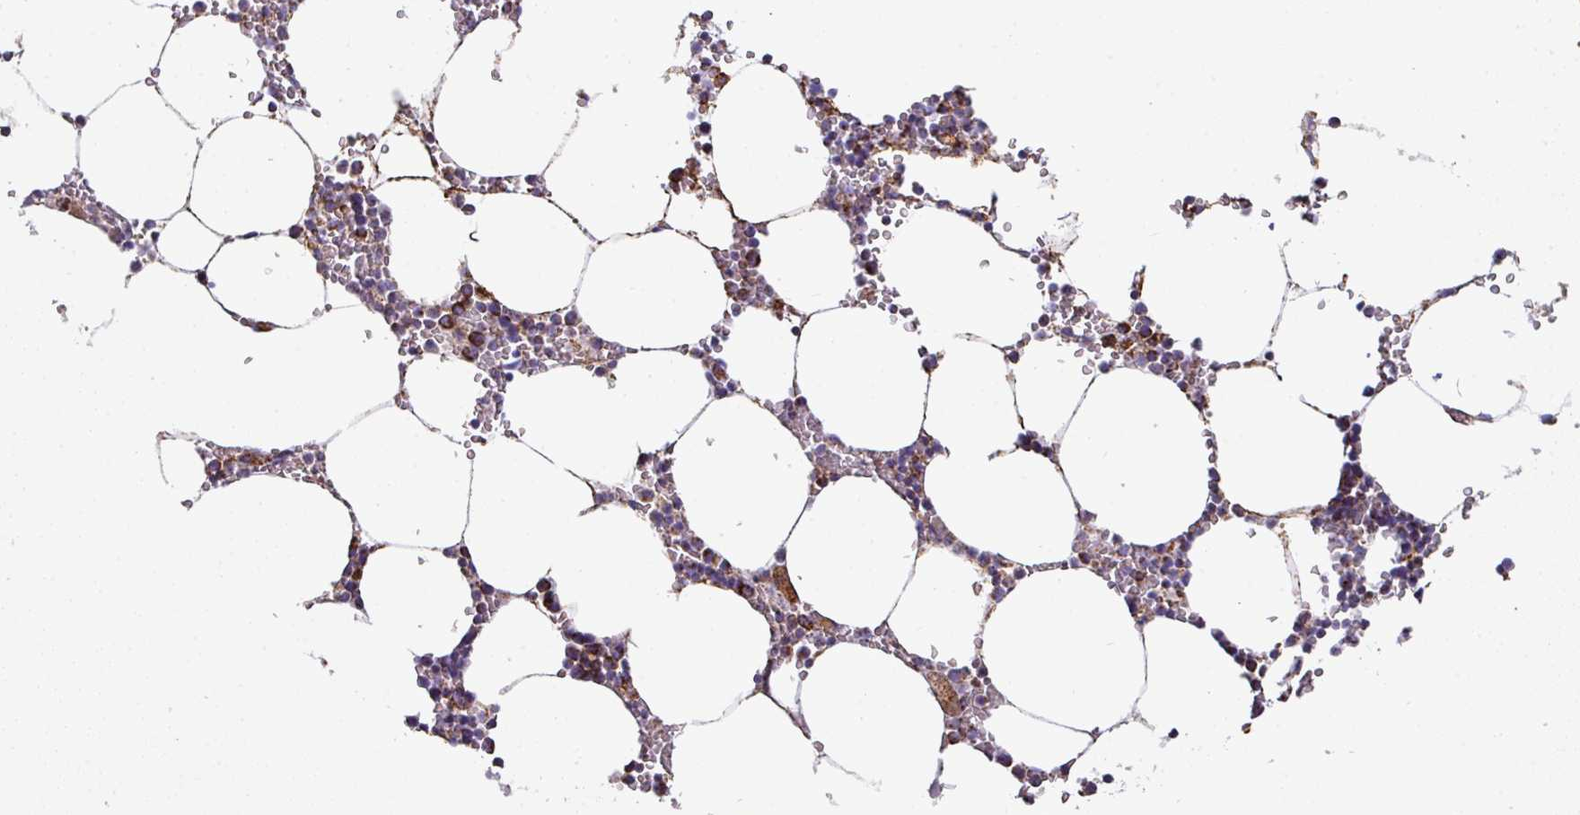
{"staining": {"intensity": "strong", "quantity": "<25%", "location": "cytoplasmic/membranous"}, "tissue": "bone marrow", "cell_type": "Hematopoietic cells", "image_type": "normal", "snomed": [{"axis": "morphology", "description": "Normal tissue, NOS"}, {"axis": "topography", "description": "Bone marrow"}], "caption": "Brown immunohistochemical staining in normal bone marrow displays strong cytoplasmic/membranous expression in about <25% of hematopoietic cells. (Stains: DAB in brown, nuclei in blue, Microscopy: brightfield microscopy at high magnification).", "gene": "UQCRFS1", "patient": {"sex": "male", "age": 70}}